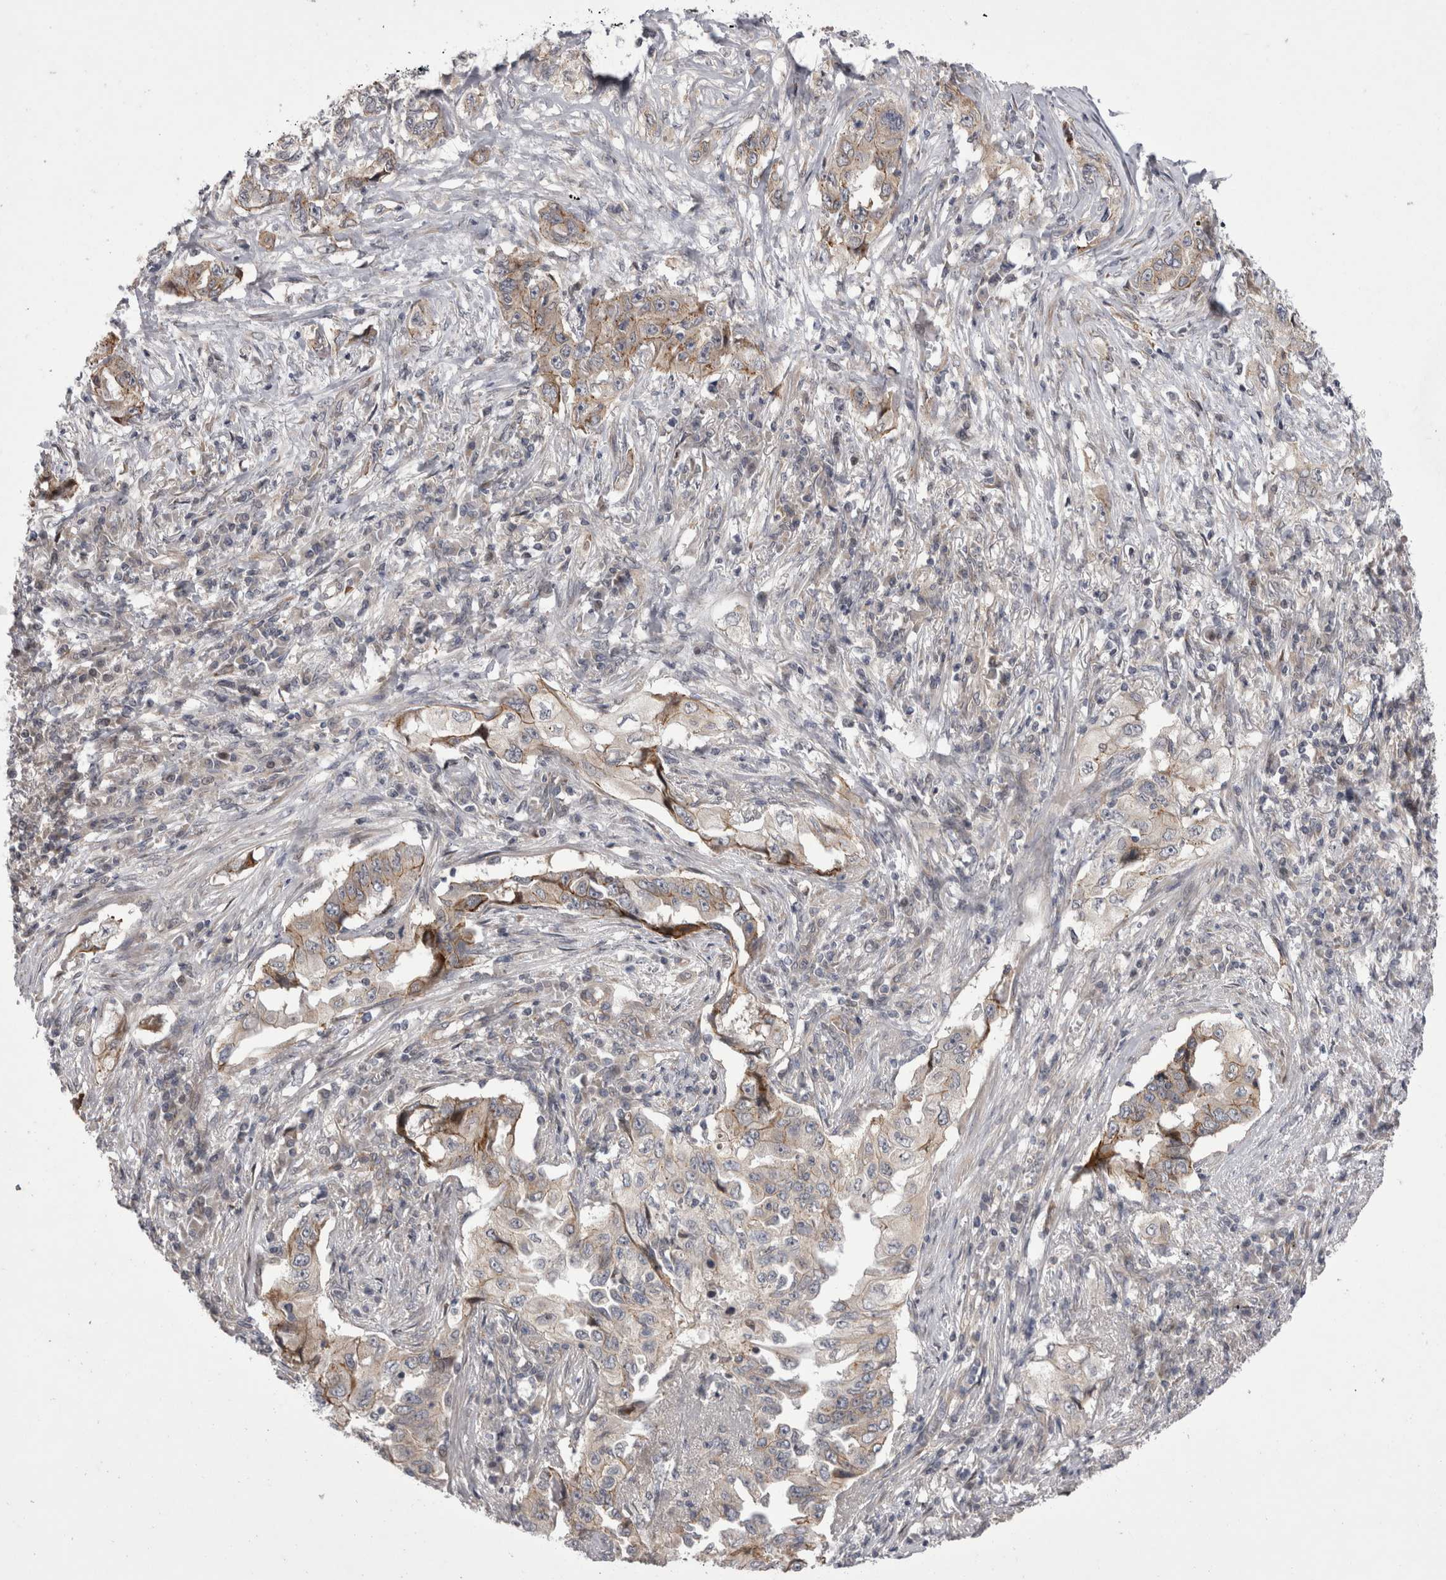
{"staining": {"intensity": "weak", "quantity": ">75%", "location": "cytoplasmic/membranous"}, "tissue": "lung cancer", "cell_type": "Tumor cells", "image_type": "cancer", "snomed": [{"axis": "morphology", "description": "Adenocarcinoma, NOS"}, {"axis": "topography", "description": "Lung"}], "caption": "Lung cancer (adenocarcinoma) stained with immunohistochemistry reveals weak cytoplasmic/membranous staining in about >75% of tumor cells.", "gene": "NENF", "patient": {"sex": "female", "age": 51}}